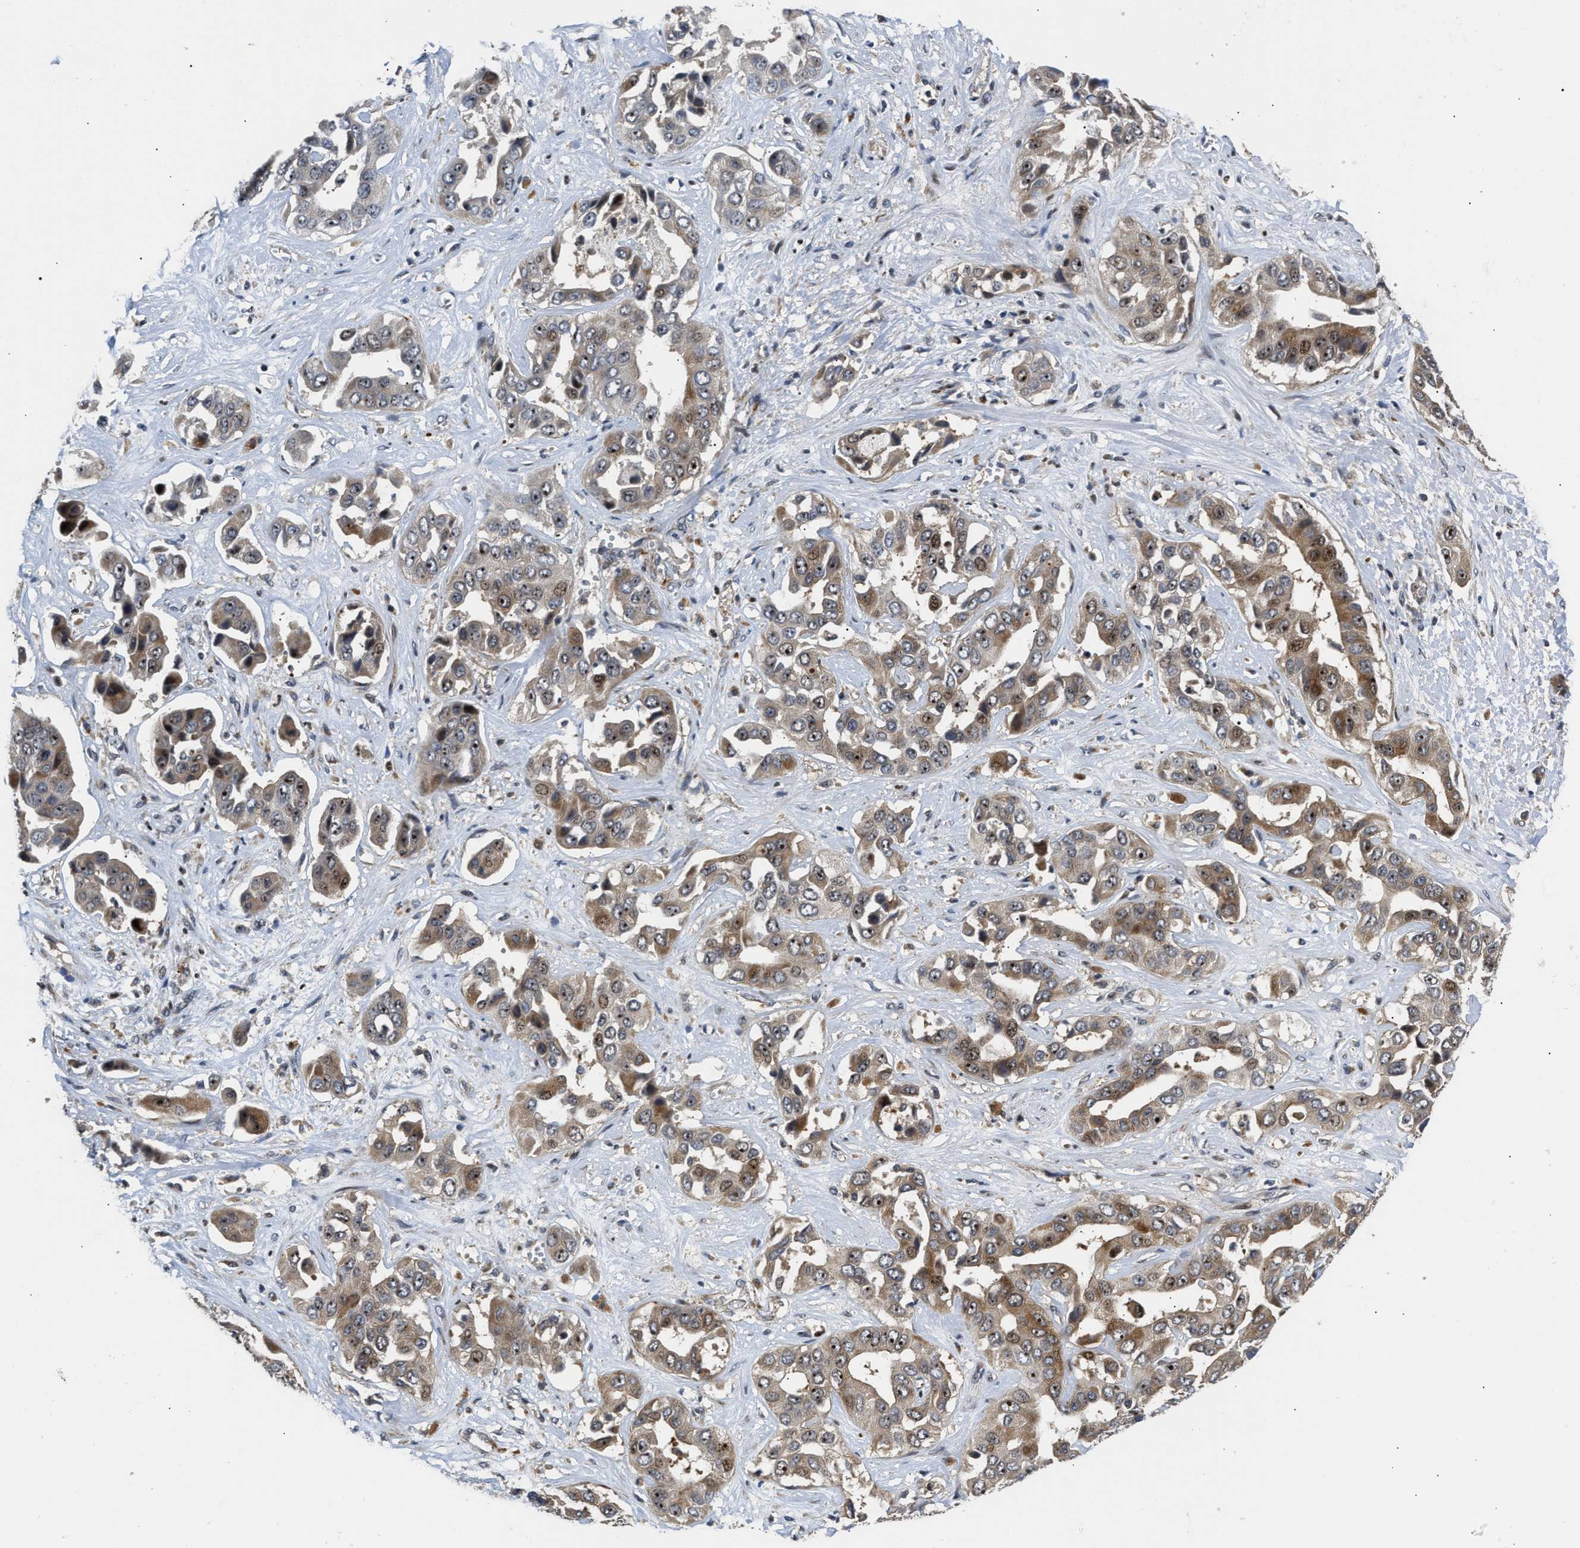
{"staining": {"intensity": "moderate", "quantity": "25%-75%", "location": "cytoplasmic/membranous,nuclear"}, "tissue": "liver cancer", "cell_type": "Tumor cells", "image_type": "cancer", "snomed": [{"axis": "morphology", "description": "Cholangiocarcinoma"}, {"axis": "topography", "description": "Liver"}], "caption": "Immunohistochemistry staining of liver cancer, which displays medium levels of moderate cytoplasmic/membranous and nuclear staining in approximately 25%-75% of tumor cells indicating moderate cytoplasmic/membranous and nuclear protein expression. The staining was performed using DAB (brown) for protein detection and nuclei were counterstained in hematoxylin (blue).", "gene": "ALDH3A2", "patient": {"sex": "female", "age": 52}}